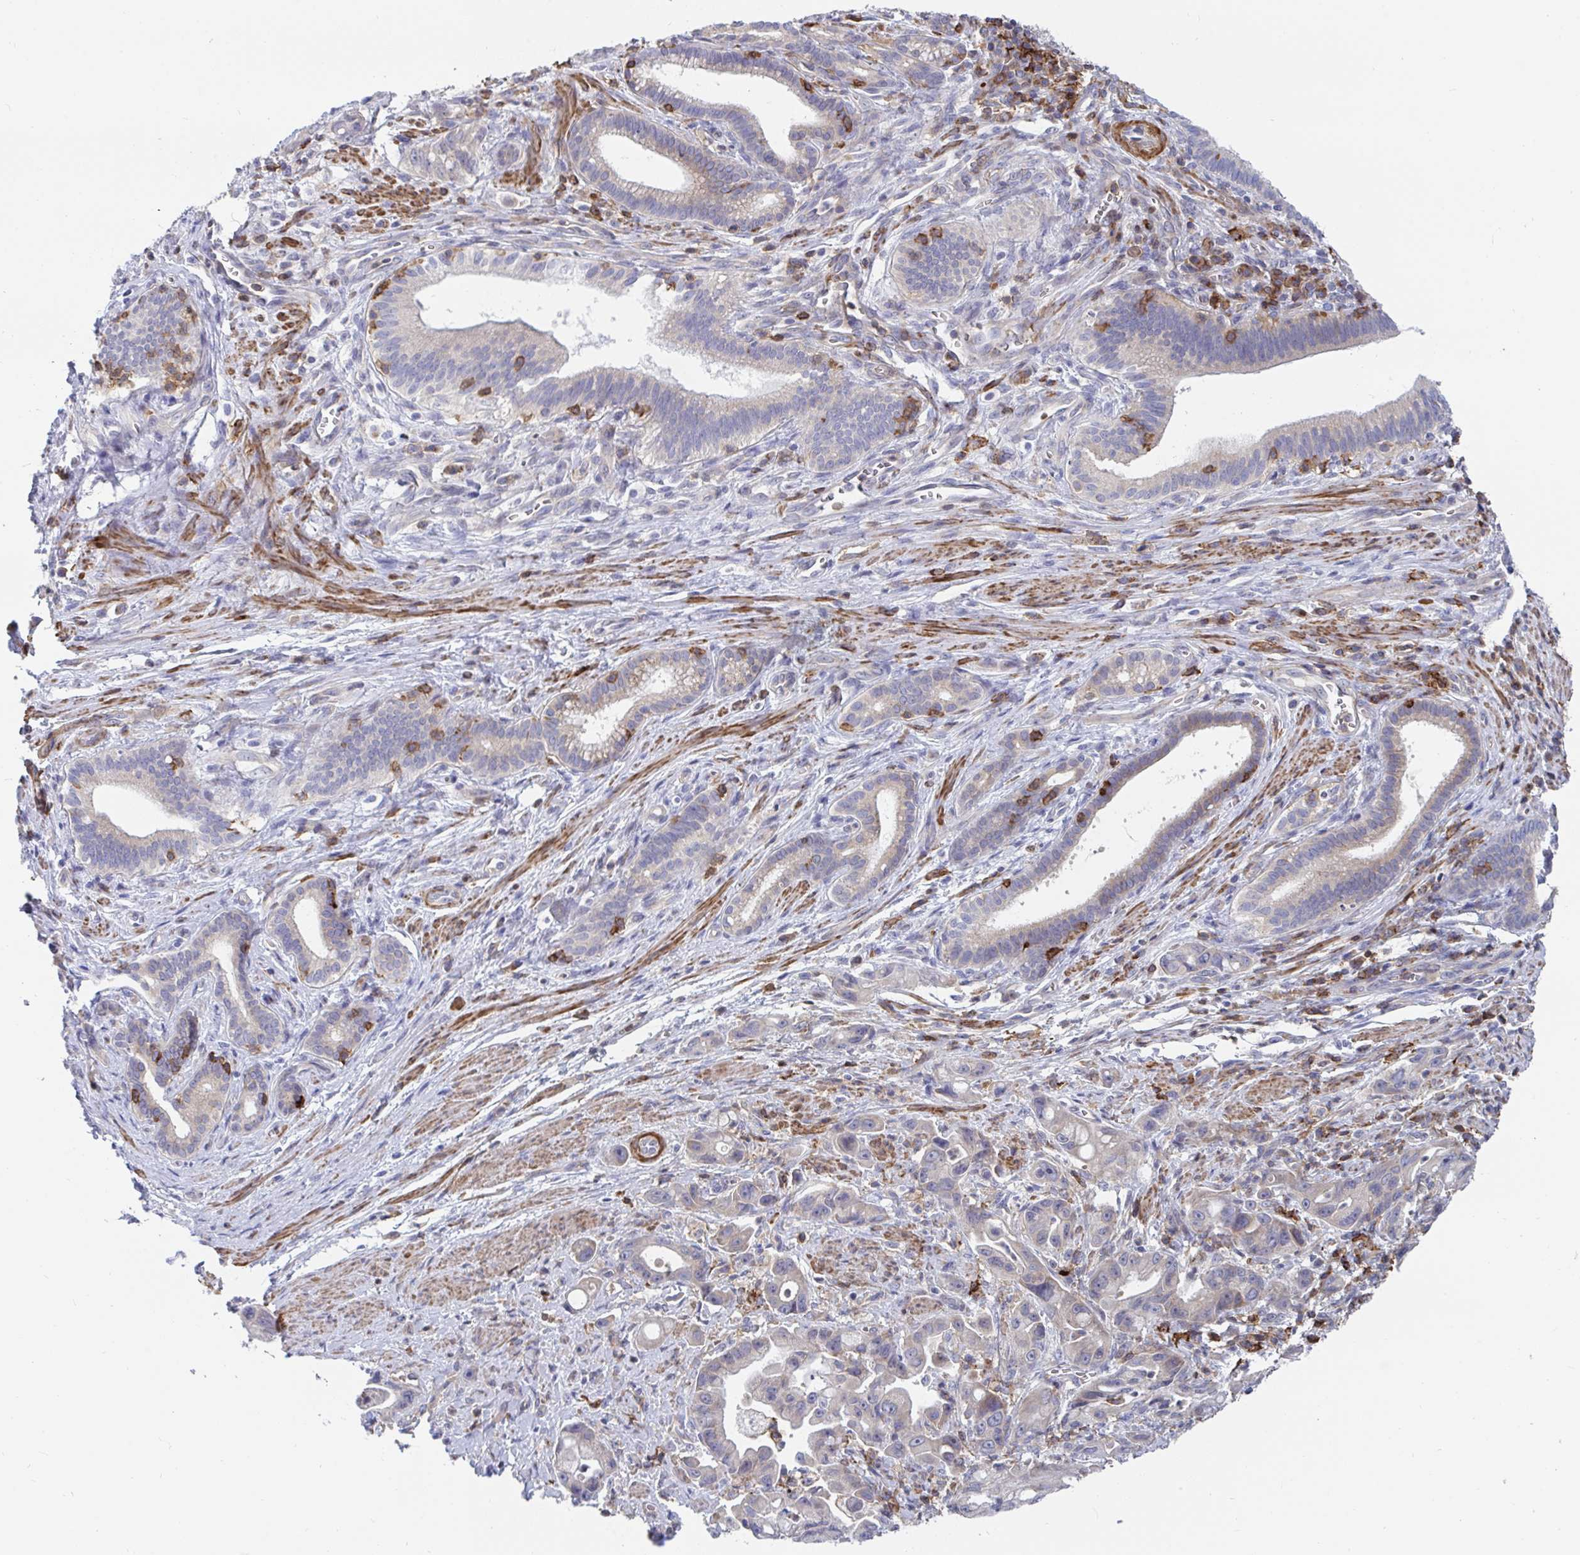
{"staining": {"intensity": "moderate", "quantity": "25%-75%", "location": "cytoplasmic/membranous"}, "tissue": "pancreatic cancer", "cell_type": "Tumor cells", "image_type": "cancer", "snomed": [{"axis": "morphology", "description": "Adenocarcinoma, NOS"}, {"axis": "topography", "description": "Pancreas"}], "caption": "Immunohistochemical staining of human pancreatic cancer shows medium levels of moderate cytoplasmic/membranous staining in about 25%-75% of tumor cells.", "gene": "FRMD3", "patient": {"sex": "male", "age": 68}}